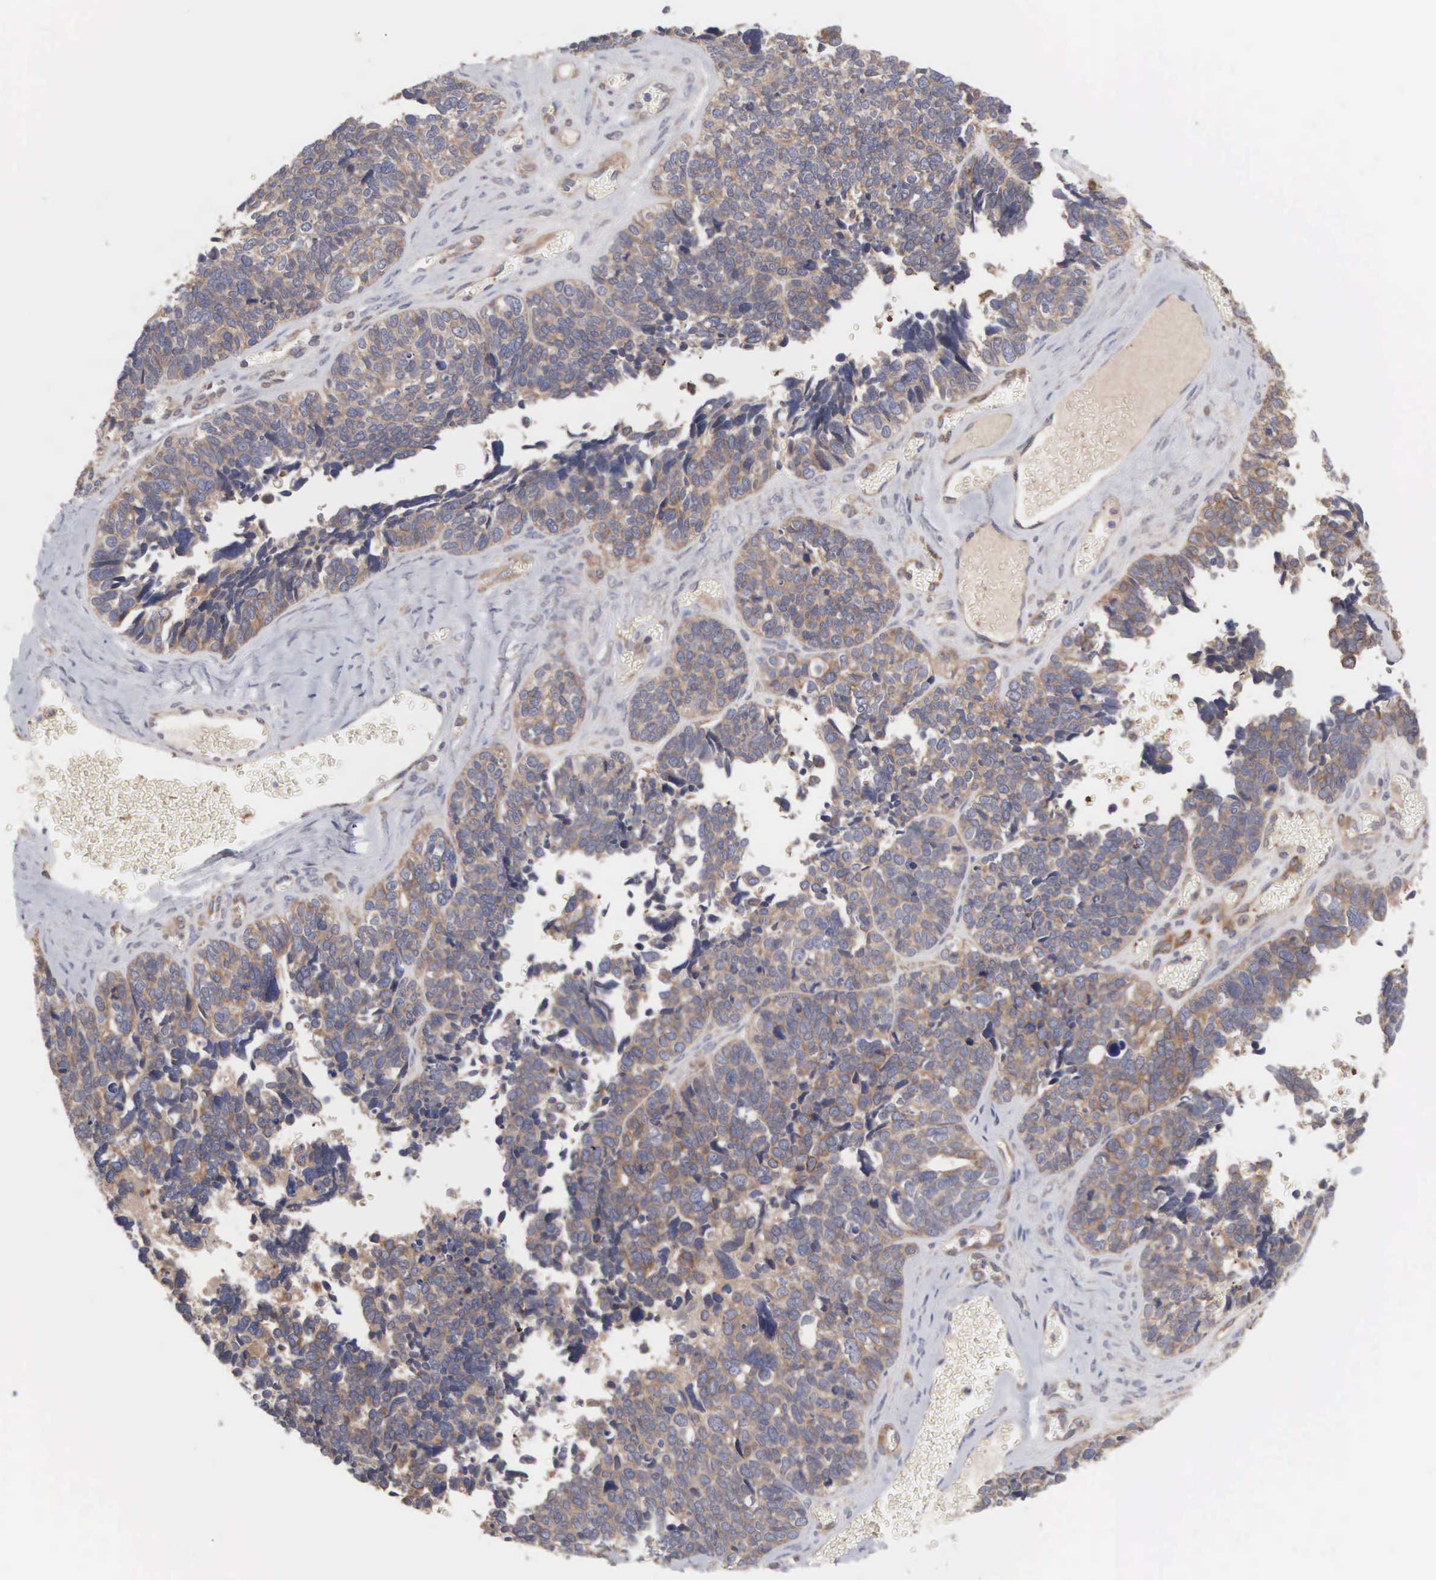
{"staining": {"intensity": "moderate", "quantity": ">75%", "location": "cytoplasmic/membranous"}, "tissue": "ovarian cancer", "cell_type": "Tumor cells", "image_type": "cancer", "snomed": [{"axis": "morphology", "description": "Cystadenocarcinoma, serous, NOS"}, {"axis": "topography", "description": "Ovary"}], "caption": "Moderate cytoplasmic/membranous expression for a protein is identified in approximately >75% of tumor cells of ovarian cancer (serous cystadenocarcinoma) using immunohistochemistry.", "gene": "INF2", "patient": {"sex": "female", "age": 77}}